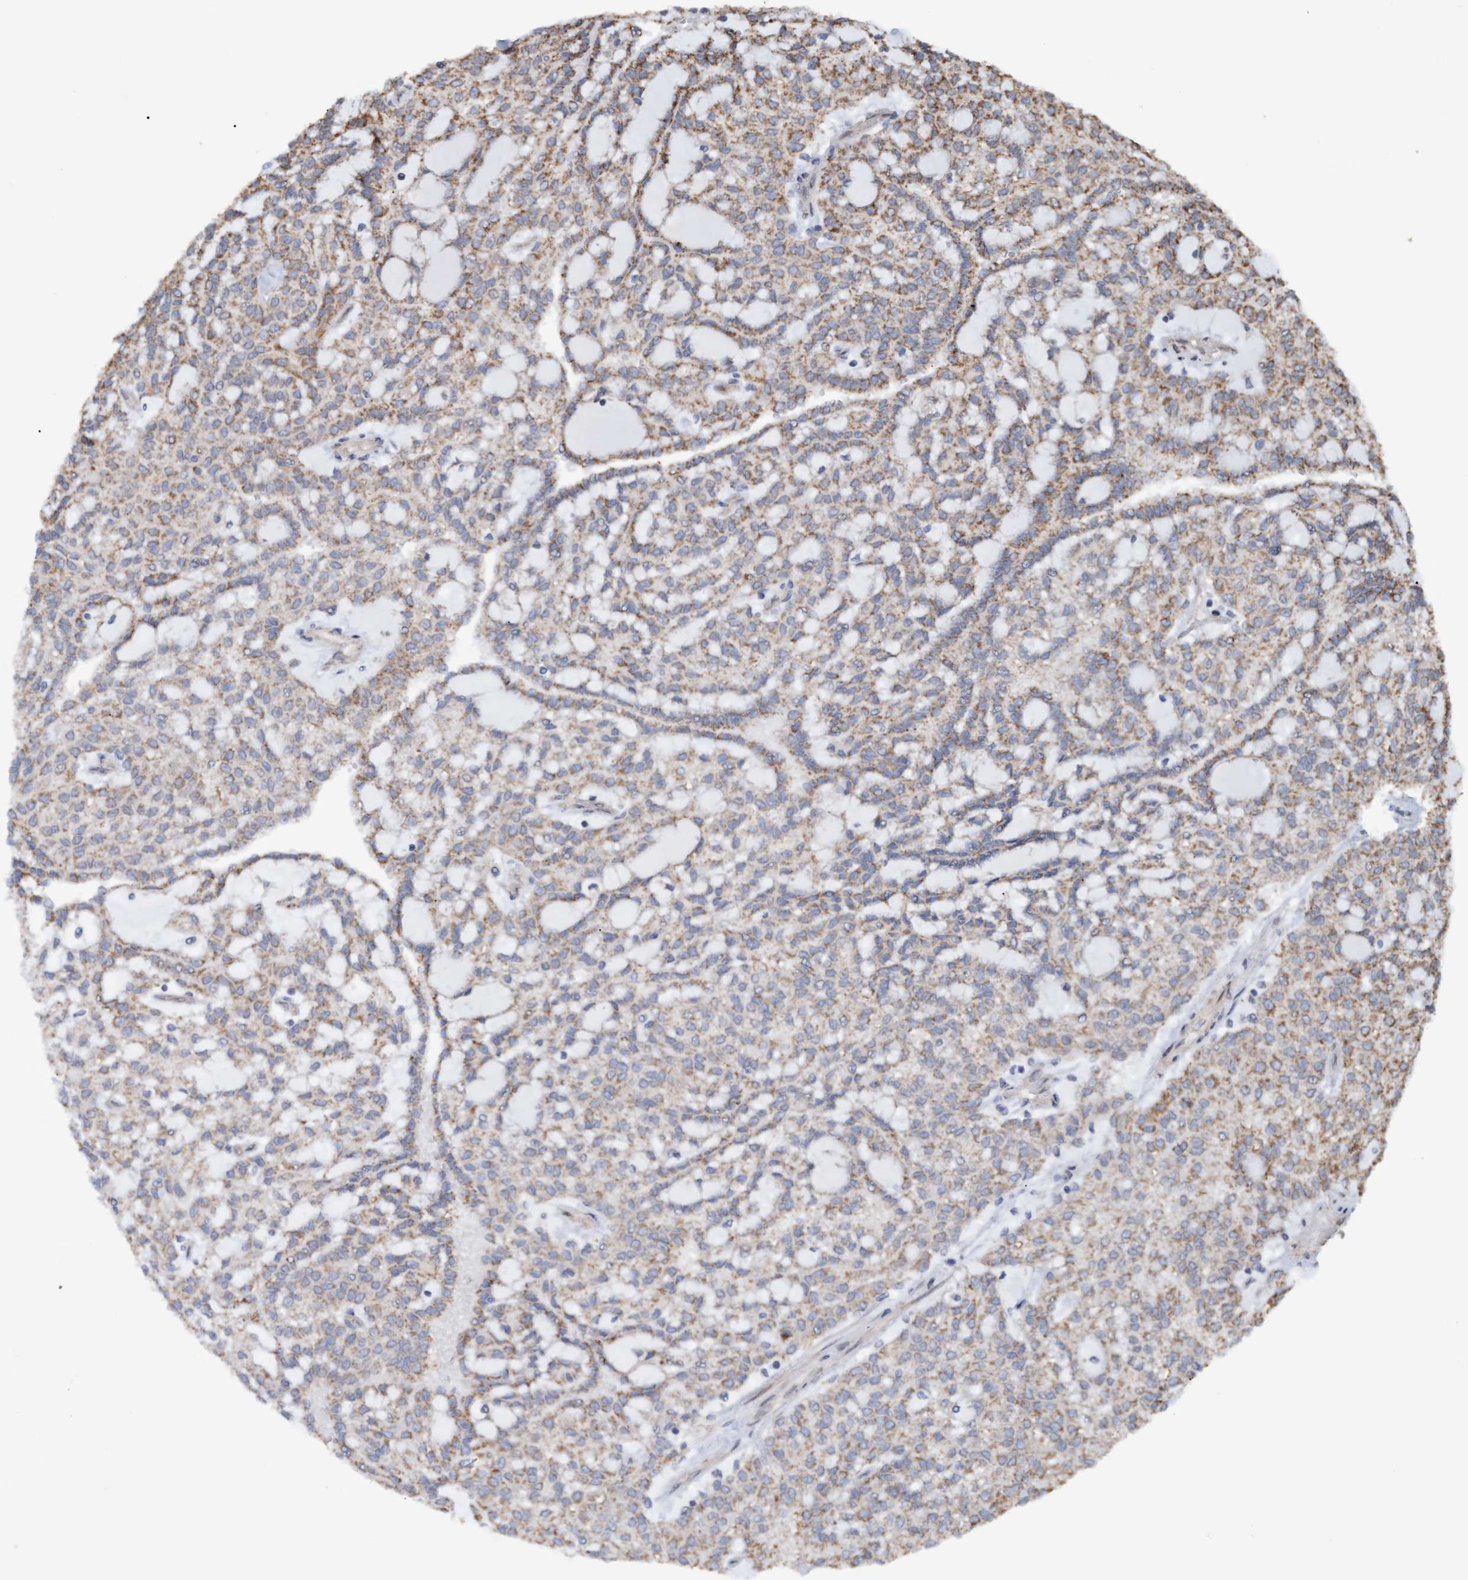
{"staining": {"intensity": "weak", "quantity": ">75%", "location": "cytoplasmic/membranous"}, "tissue": "renal cancer", "cell_type": "Tumor cells", "image_type": "cancer", "snomed": [{"axis": "morphology", "description": "Adenocarcinoma, NOS"}, {"axis": "topography", "description": "Kidney"}], "caption": "Immunohistochemistry (DAB) staining of human renal cancer reveals weak cytoplasmic/membranous protein positivity in approximately >75% of tumor cells.", "gene": "MGLL", "patient": {"sex": "male", "age": 63}}